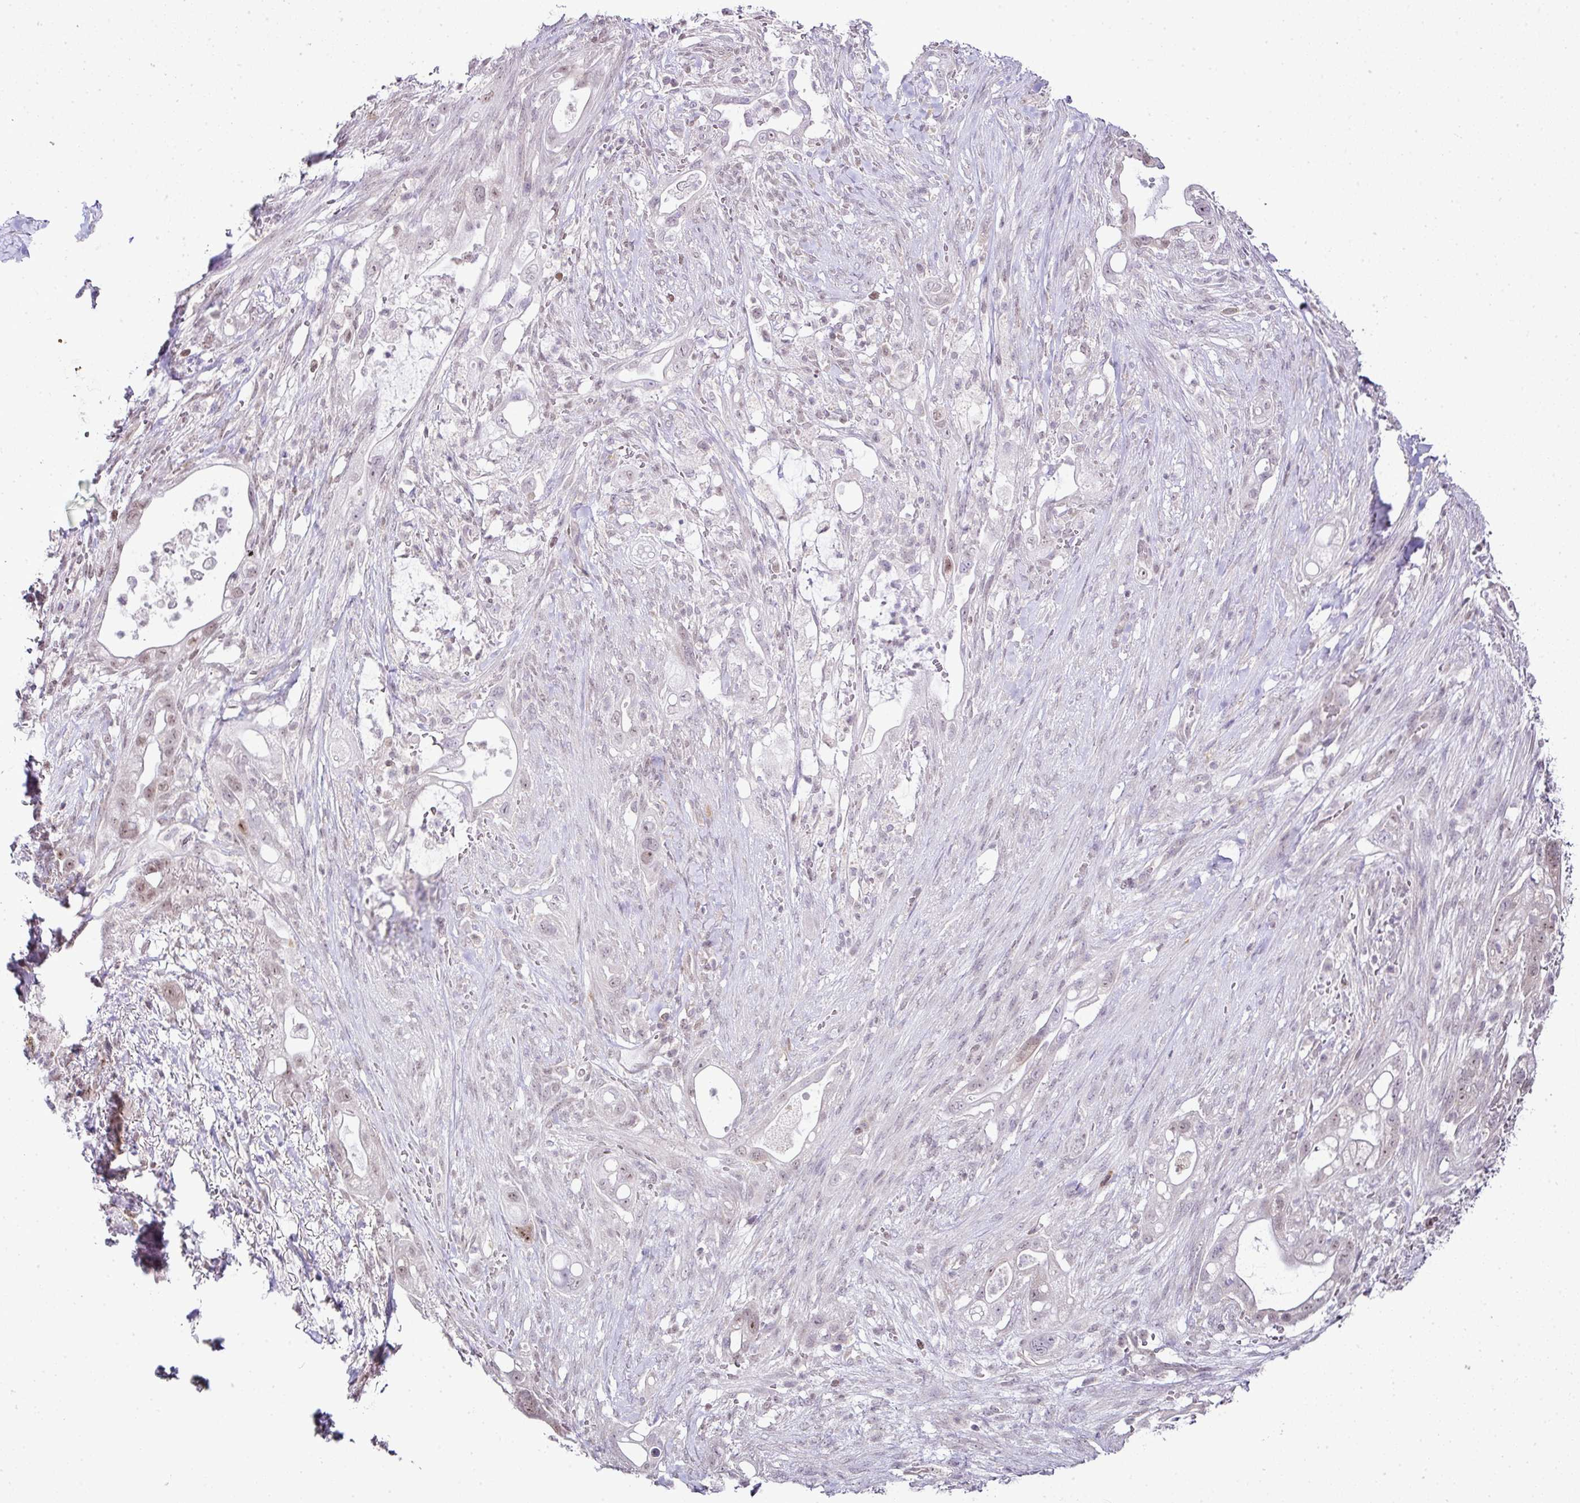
{"staining": {"intensity": "weak", "quantity": "<25%", "location": "nuclear"}, "tissue": "pancreatic cancer", "cell_type": "Tumor cells", "image_type": "cancer", "snomed": [{"axis": "morphology", "description": "Adenocarcinoma, NOS"}, {"axis": "topography", "description": "Pancreas"}], "caption": "The IHC photomicrograph has no significant positivity in tumor cells of pancreatic cancer tissue.", "gene": "FAM32A", "patient": {"sex": "male", "age": 44}}